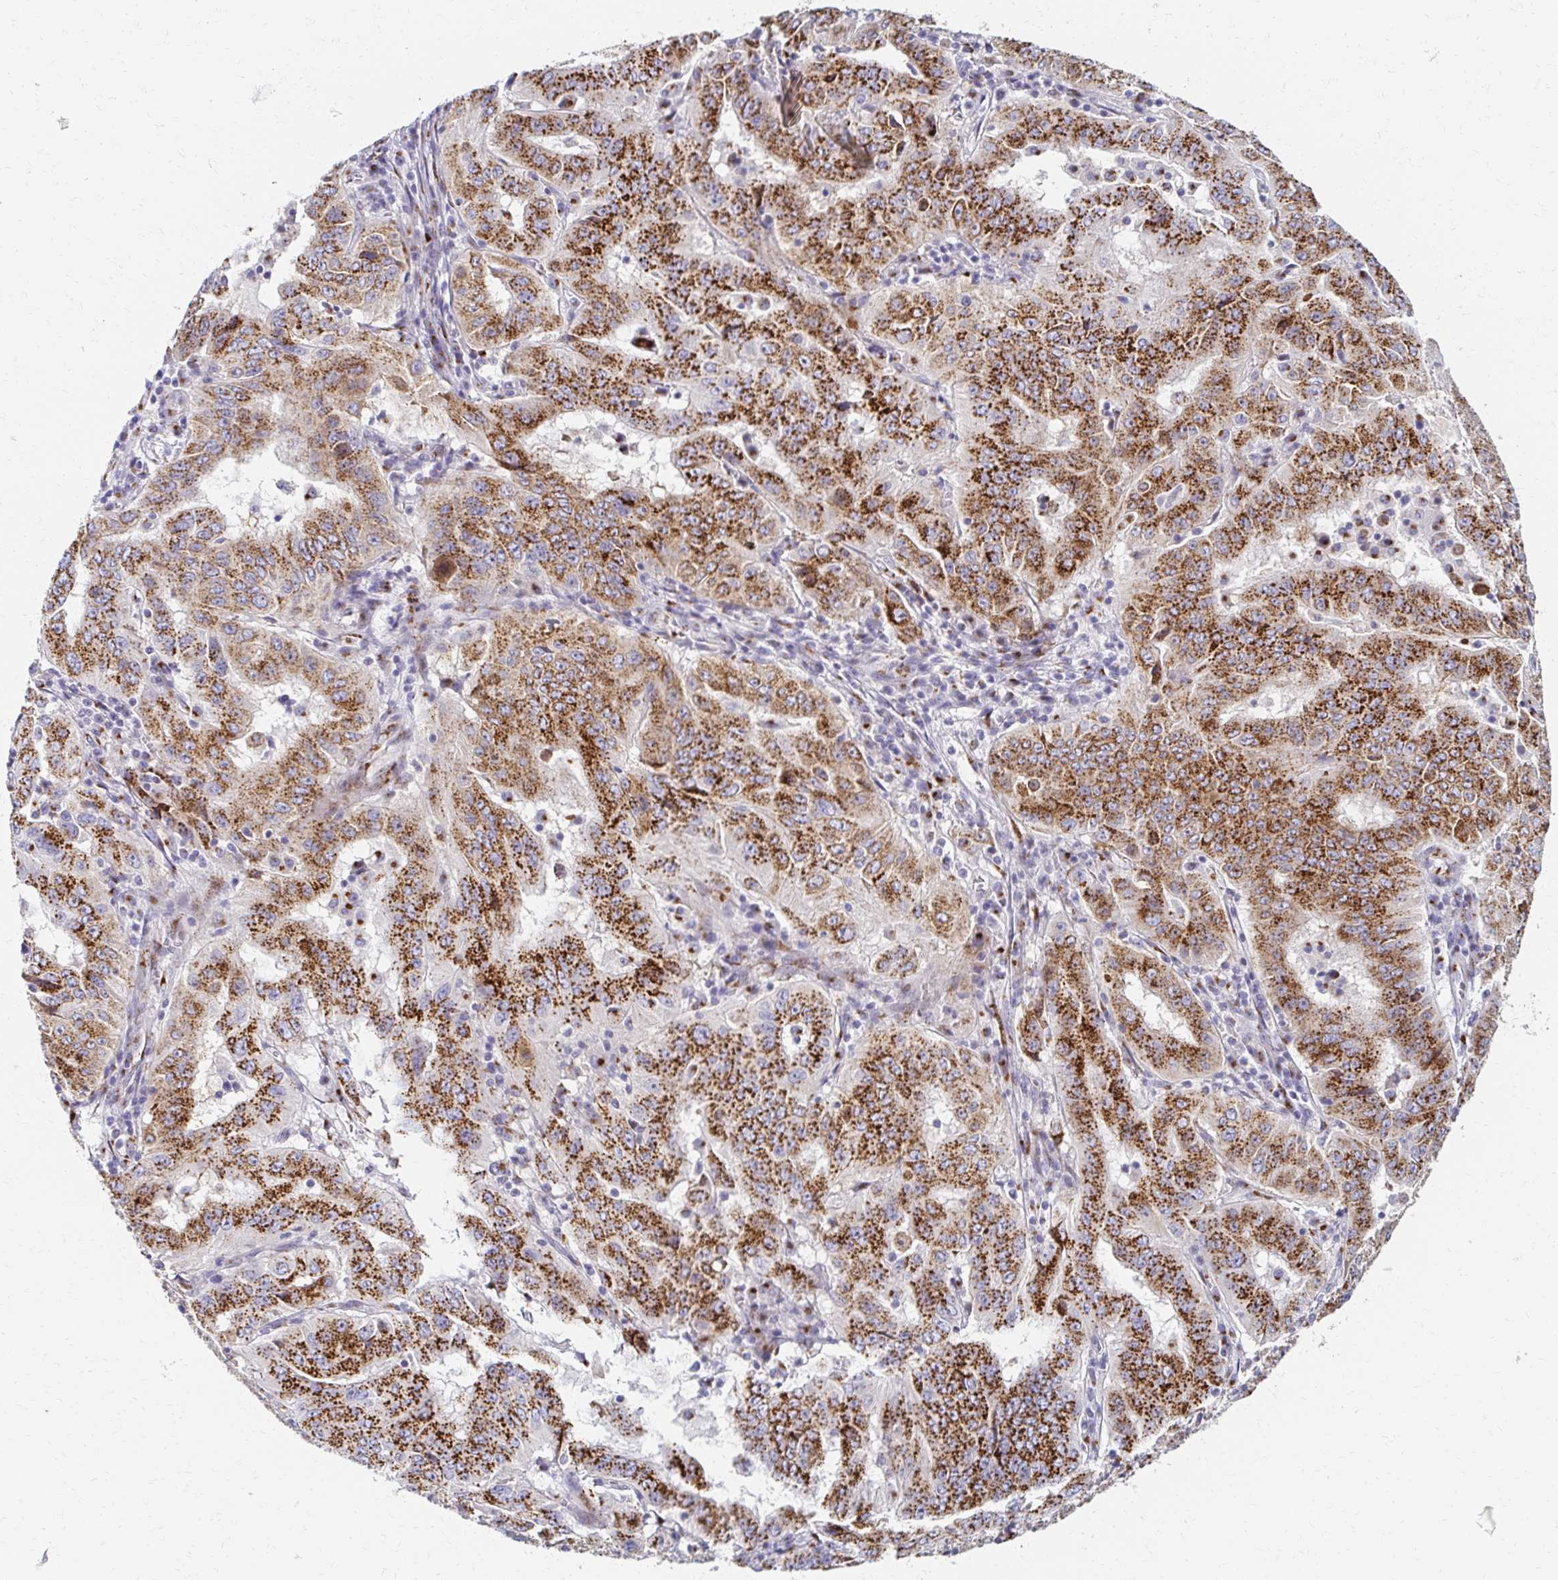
{"staining": {"intensity": "strong", "quantity": ">75%", "location": "cytoplasmic/membranous"}, "tissue": "pancreatic cancer", "cell_type": "Tumor cells", "image_type": "cancer", "snomed": [{"axis": "morphology", "description": "Adenocarcinoma, NOS"}, {"axis": "topography", "description": "Pancreas"}], "caption": "Pancreatic adenocarcinoma tissue reveals strong cytoplasmic/membranous staining in about >75% of tumor cells, visualized by immunohistochemistry.", "gene": "TM9SF1", "patient": {"sex": "male", "age": 63}}